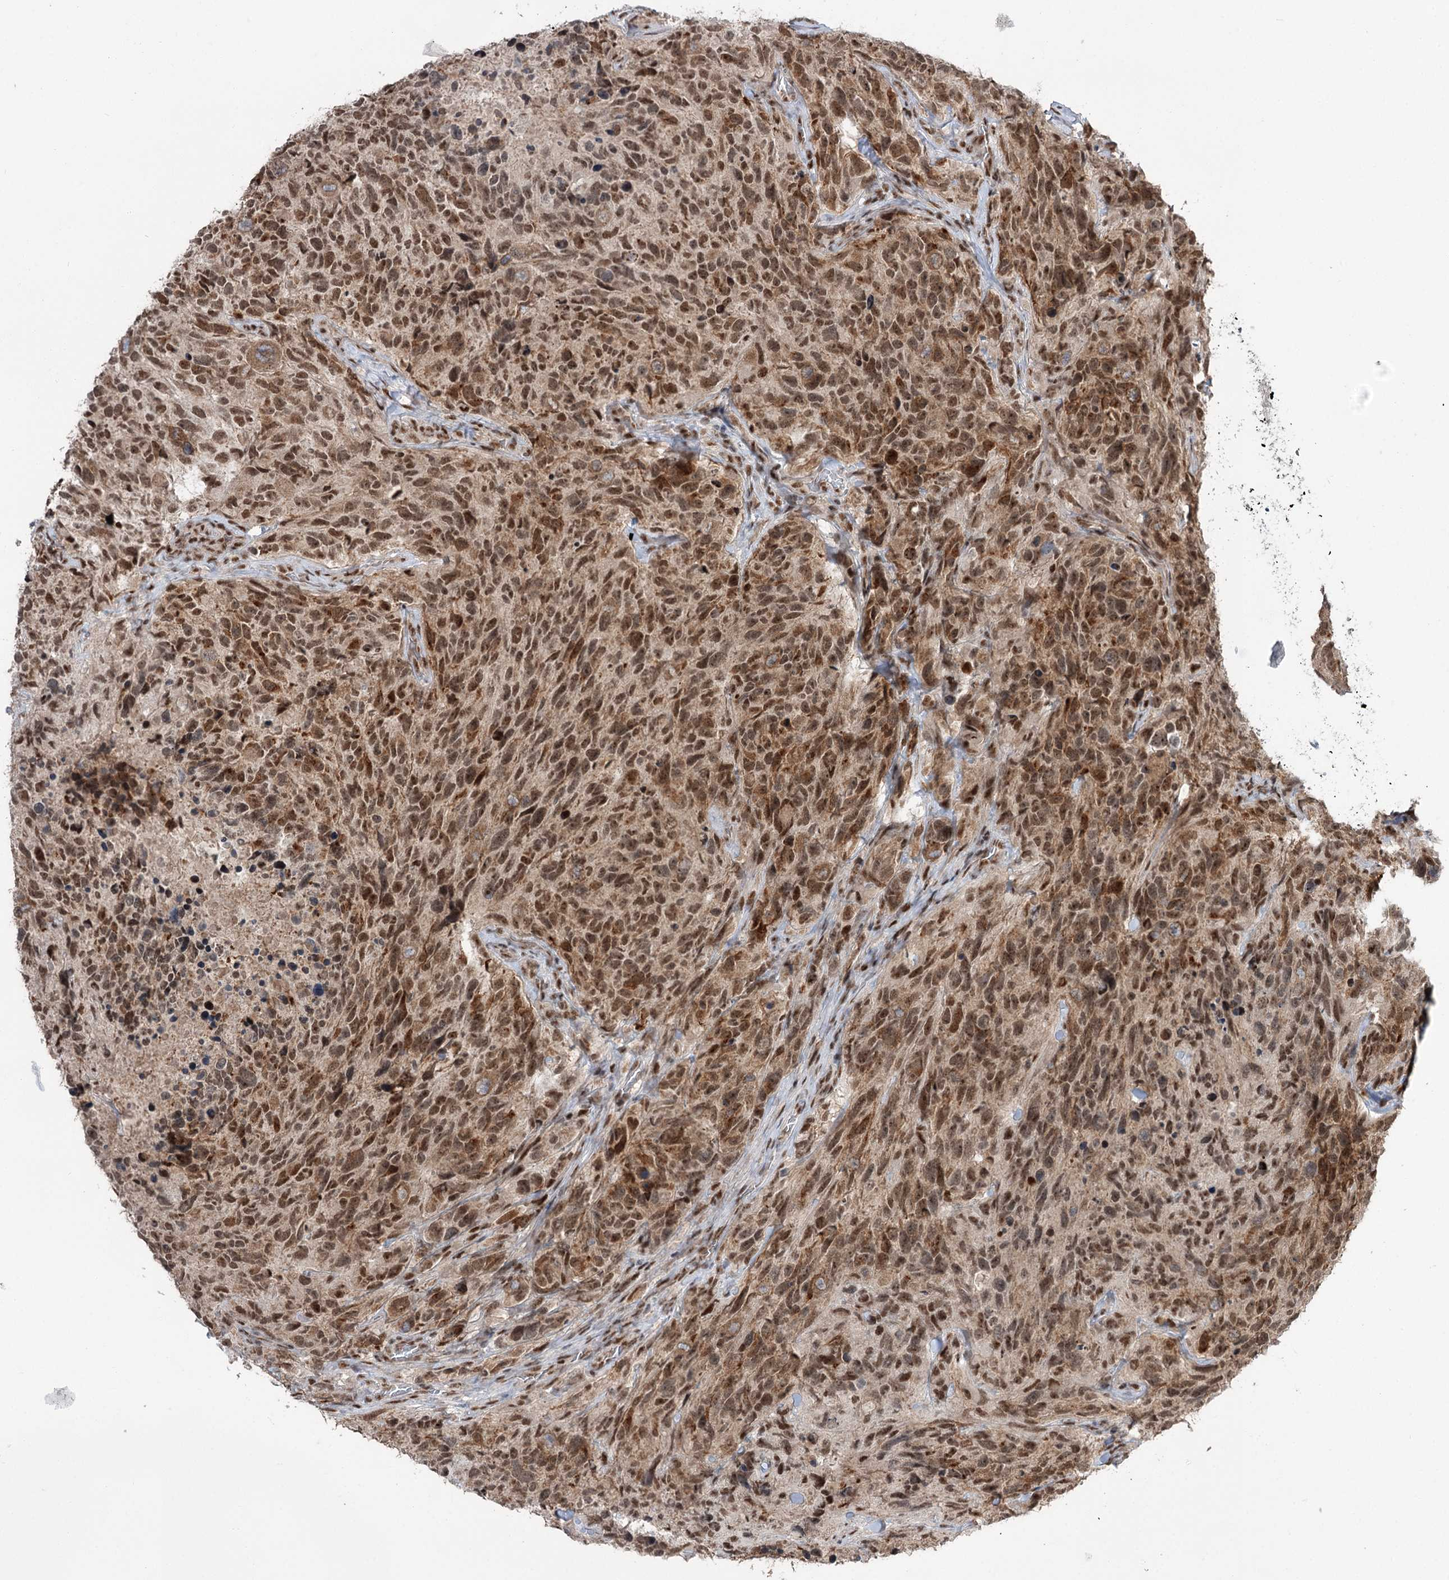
{"staining": {"intensity": "moderate", "quantity": ">75%", "location": "nuclear"}, "tissue": "glioma", "cell_type": "Tumor cells", "image_type": "cancer", "snomed": [{"axis": "morphology", "description": "Glioma, malignant, High grade"}, {"axis": "topography", "description": "Brain"}], "caption": "Moderate nuclear protein positivity is seen in approximately >75% of tumor cells in glioma.", "gene": "ERCC3", "patient": {"sex": "male", "age": 69}}